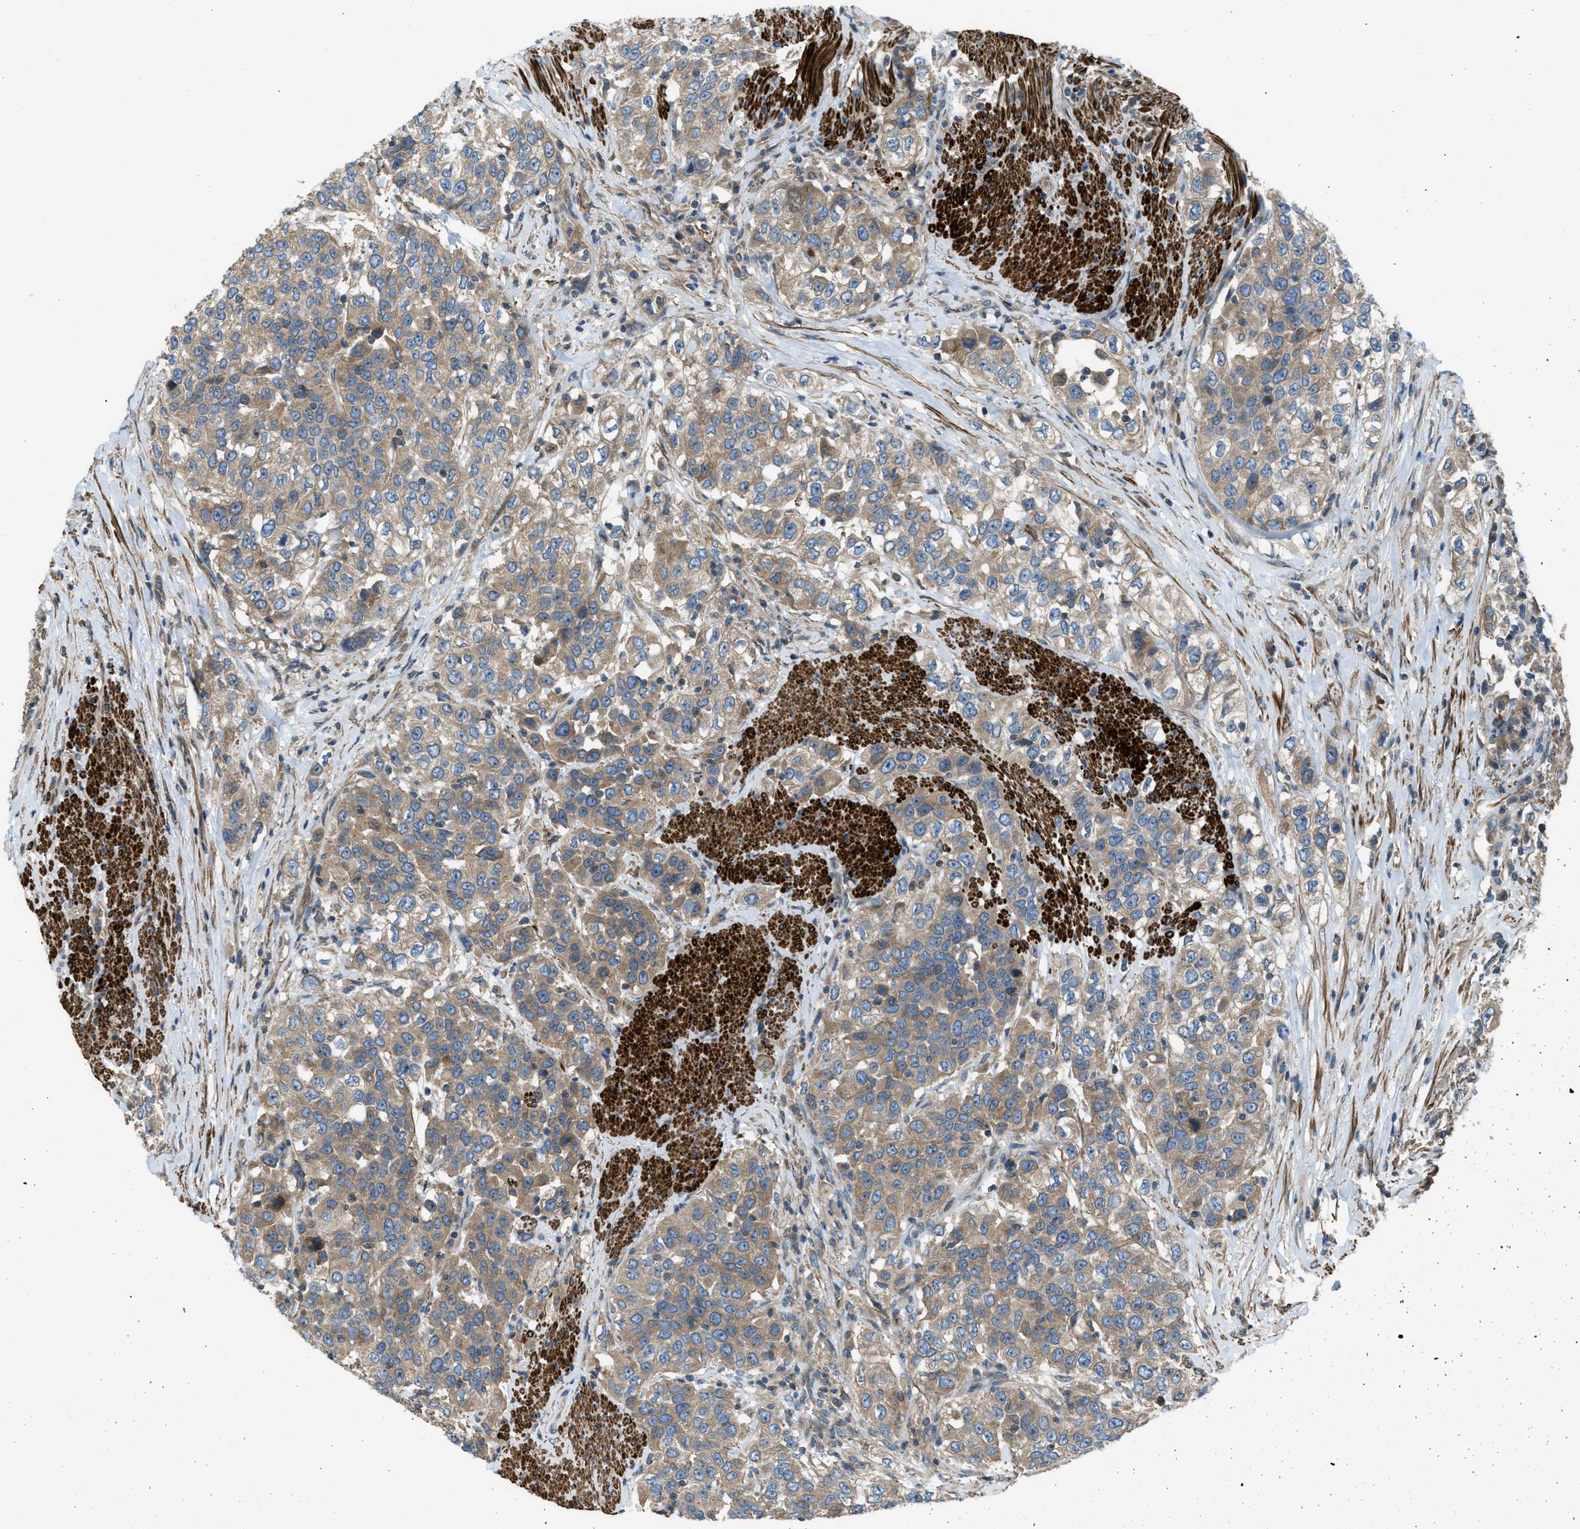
{"staining": {"intensity": "moderate", "quantity": ">75%", "location": "cytoplasmic/membranous"}, "tissue": "urothelial cancer", "cell_type": "Tumor cells", "image_type": "cancer", "snomed": [{"axis": "morphology", "description": "Urothelial carcinoma, High grade"}, {"axis": "topography", "description": "Urinary bladder"}], "caption": "Immunohistochemical staining of urothelial cancer reveals moderate cytoplasmic/membranous protein expression in approximately >75% of tumor cells. Ihc stains the protein of interest in brown and the nuclei are stained blue.", "gene": "VEZT", "patient": {"sex": "female", "age": 80}}